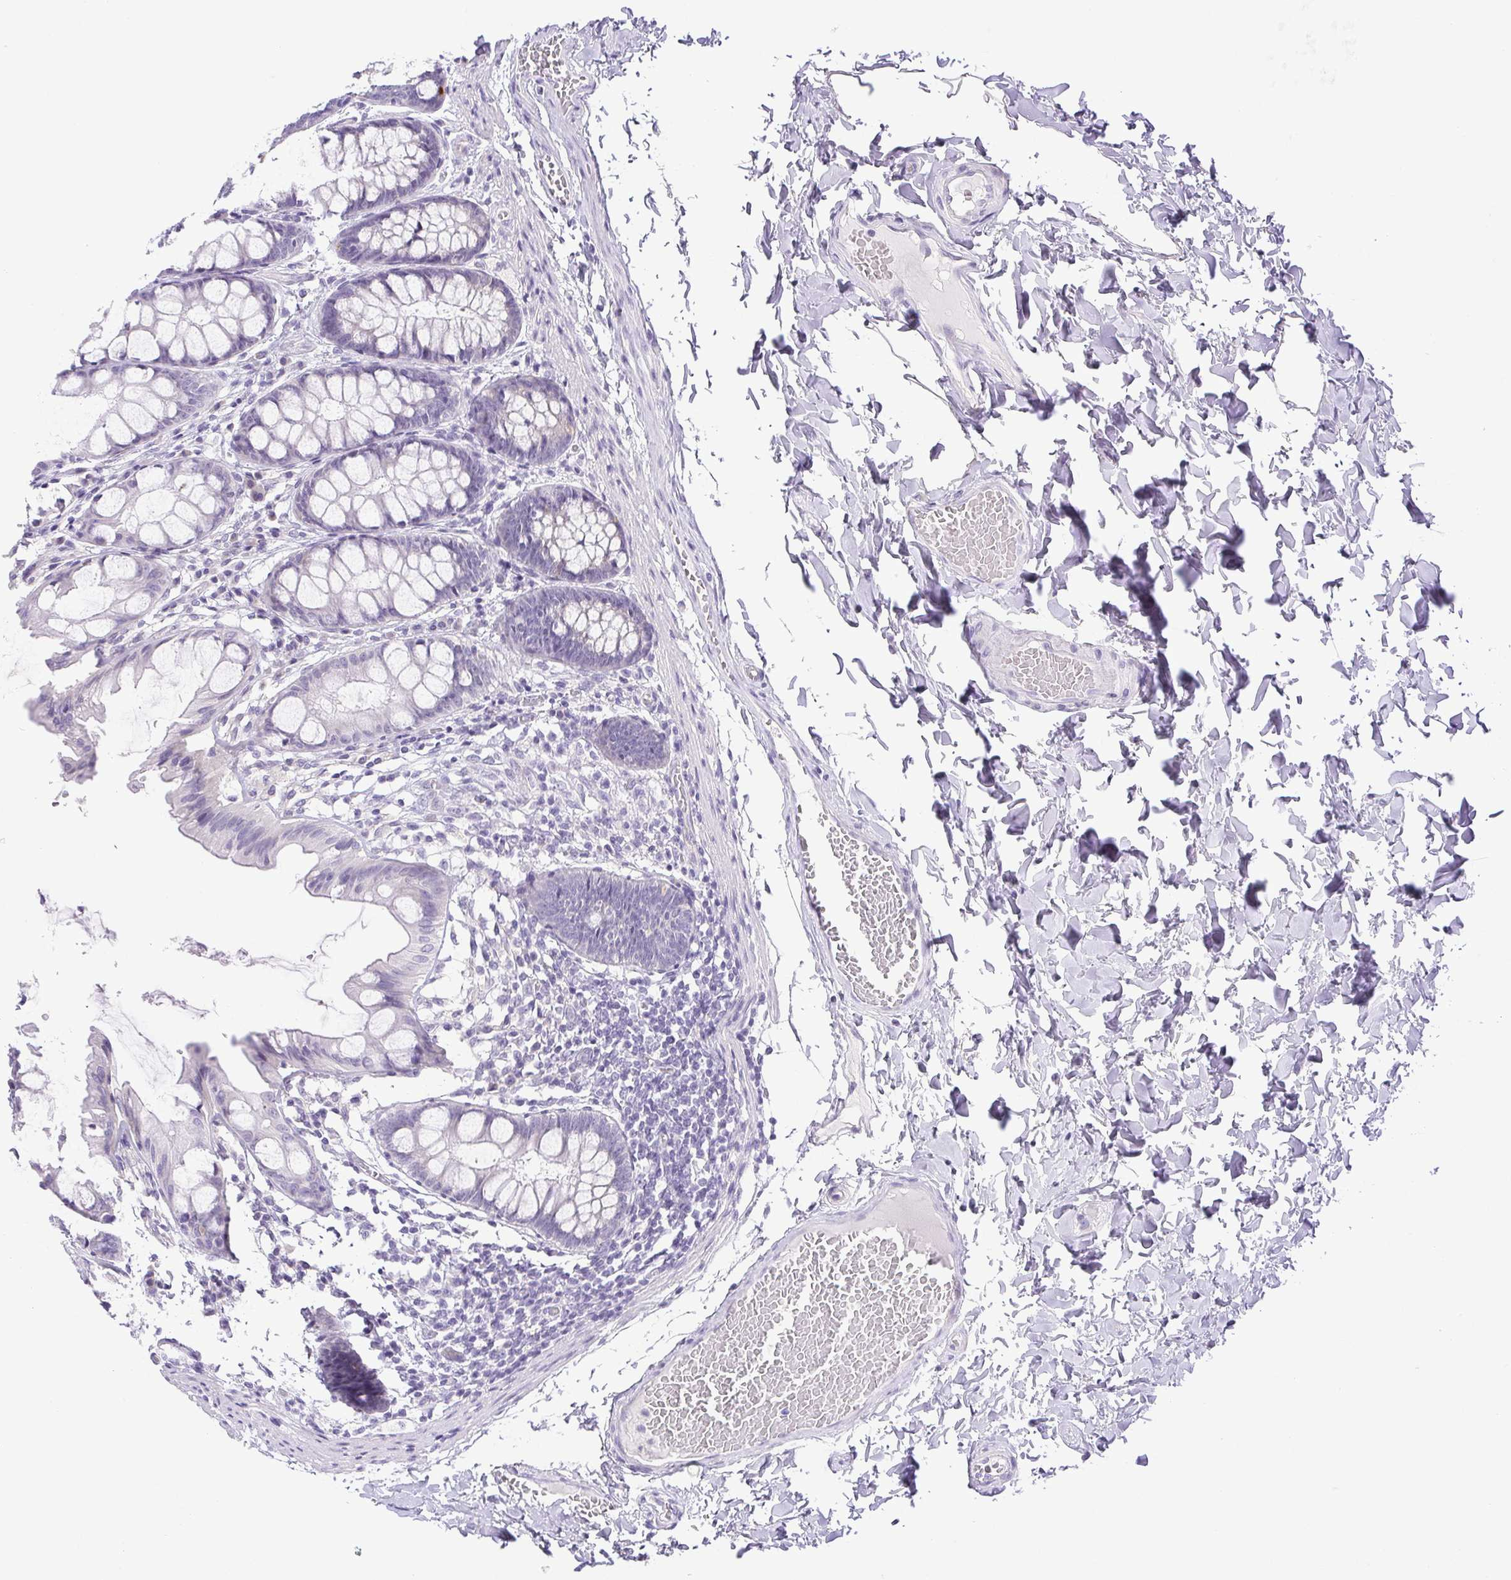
{"staining": {"intensity": "negative", "quantity": "none", "location": "none"}, "tissue": "colon", "cell_type": "Endothelial cells", "image_type": "normal", "snomed": [{"axis": "morphology", "description": "Normal tissue, NOS"}, {"axis": "topography", "description": "Colon"}], "caption": "High power microscopy image of an immunohistochemistry photomicrograph of benign colon, revealing no significant expression in endothelial cells.", "gene": "PAPPA2", "patient": {"sex": "male", "age": 47}}